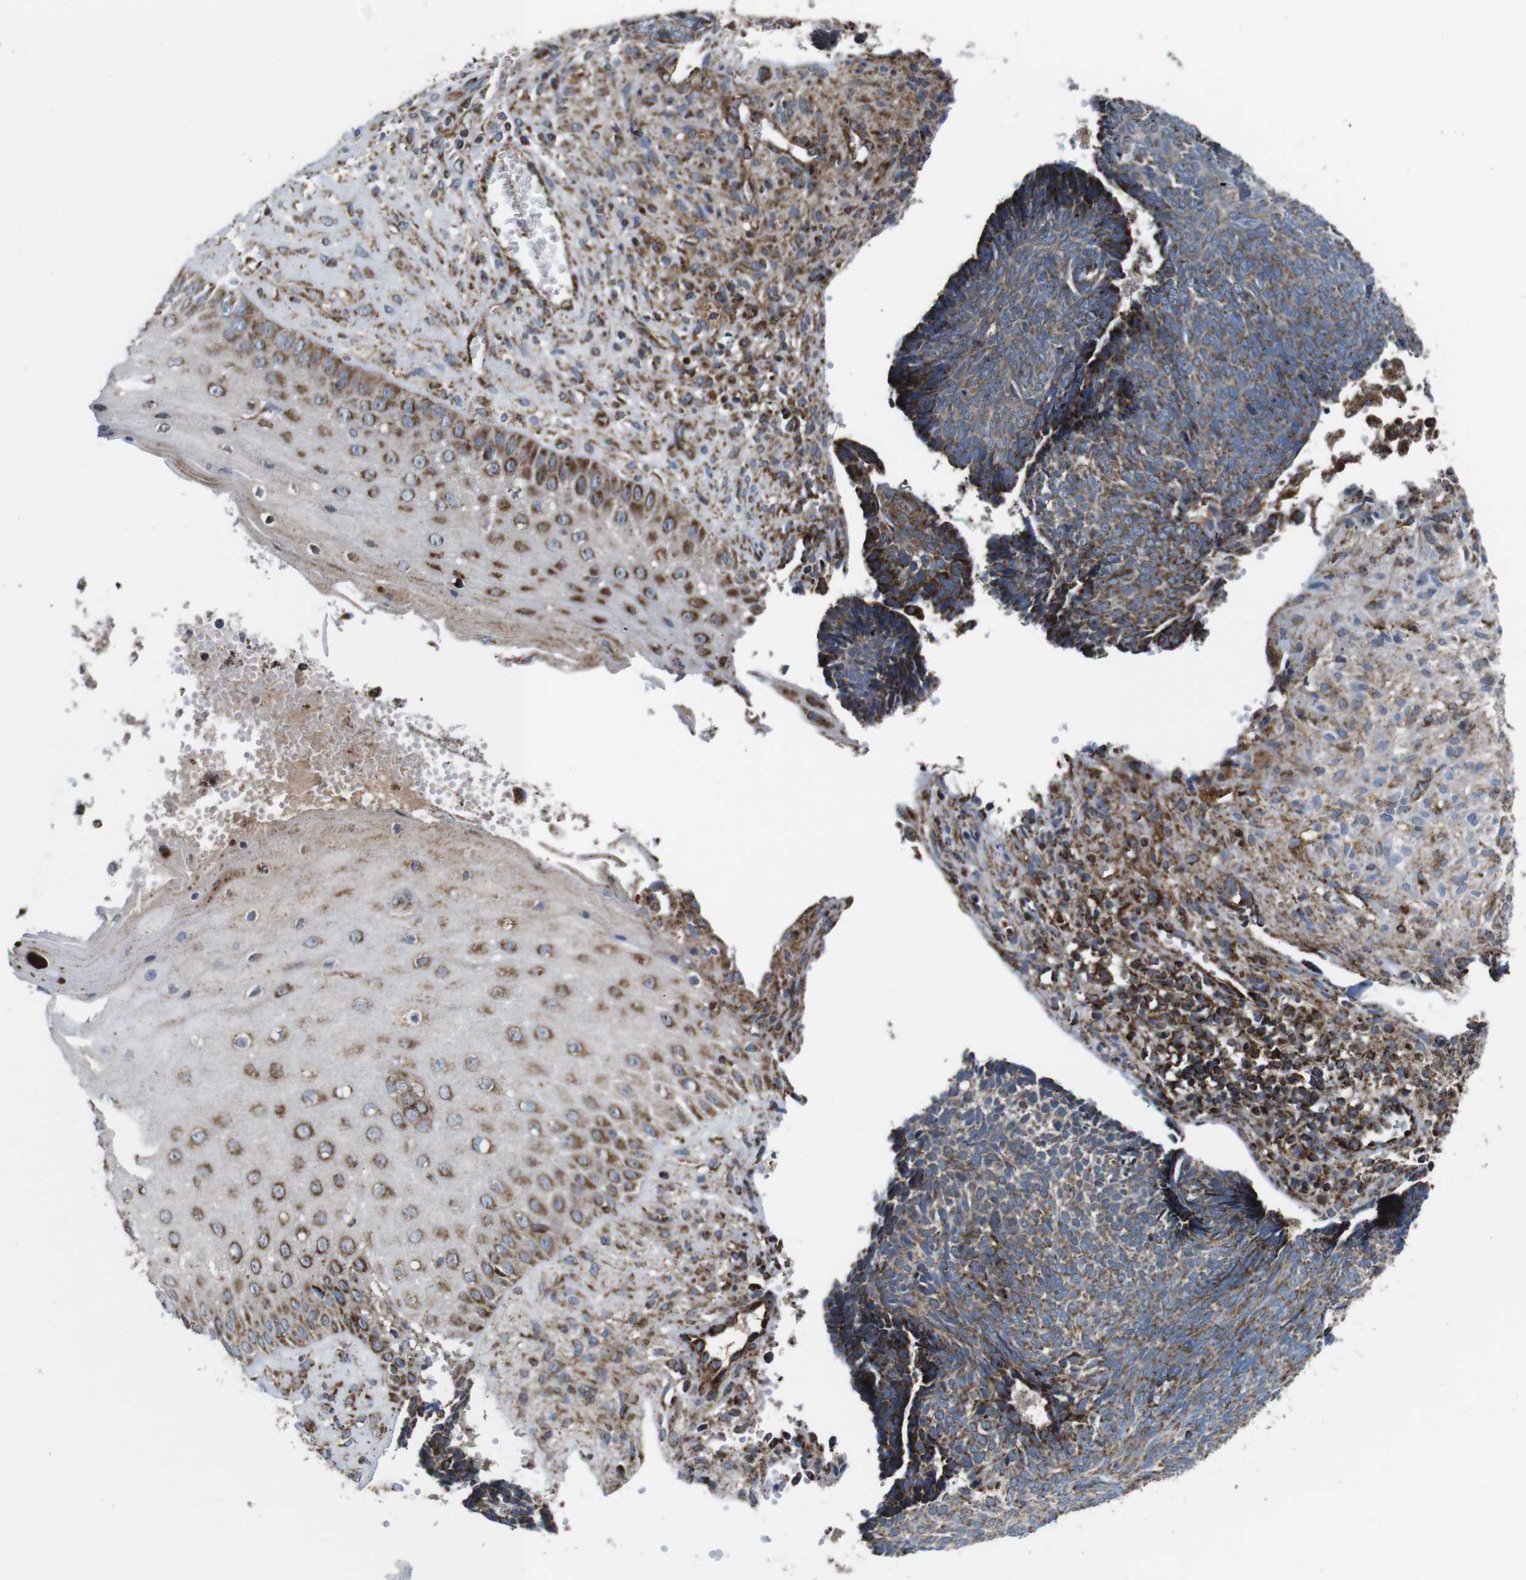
{"staining": {"intensity": "moderate", "quantity": ">75%", "location": "cytoplasmic/membranous"}, "tissue": "skin cancer", "cell_type": "Tumor cells", "image_type": "cancer", "snomed": [{"axis": "morphology", "description": "Basal cell carcinoma"}, {"axis": "topography", "description": "Skin"}], "caption": "The immunohistochemical stain shows moderate cytoplasmic/membranous staining in tumor cells of skin cancer (basal cell carcinoma) tissue. (DAB (3,3'-diaminobenzidine) IHC with brightfield microscopy, high magnification).", "gene": "HK1", "patient": {"sex": "male", "age": 84}}